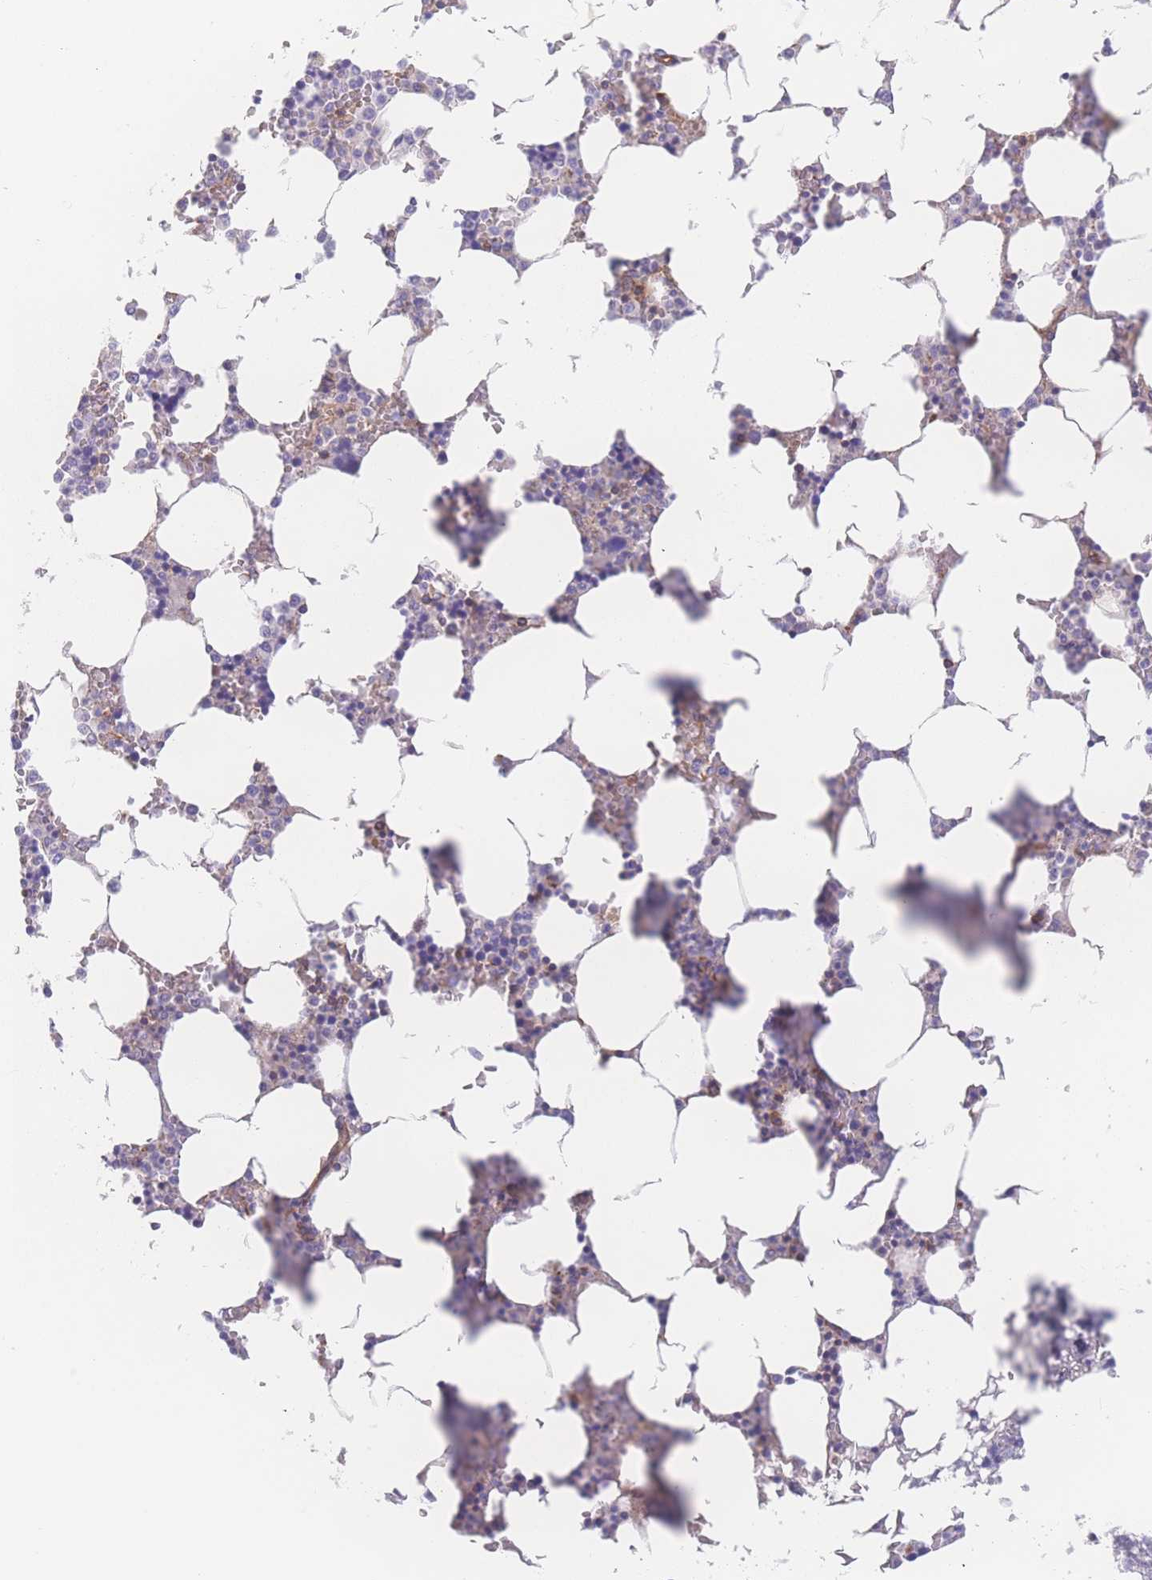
{"staining": {"intensity": "moderate", "quantity": "<25%", "location": "cytoplasmic/membranous"}, "tissue": "bone marrow", "cell_type": "Hematopoietic cells", "image_type": "normal", "snomed": [{"axis": "morphology", "description": "Normal tissue, NOS"}, {"axis": "topography", "description": "Bone marrow"}], "caption": "Protein expression analysis of normal bone marrow shows moderate cytoplasmic/membranous expression in approximately <25% of hematopoietic cells.", "gene": "CFAP97", "patient": {"sex": "male", "age": 64}}